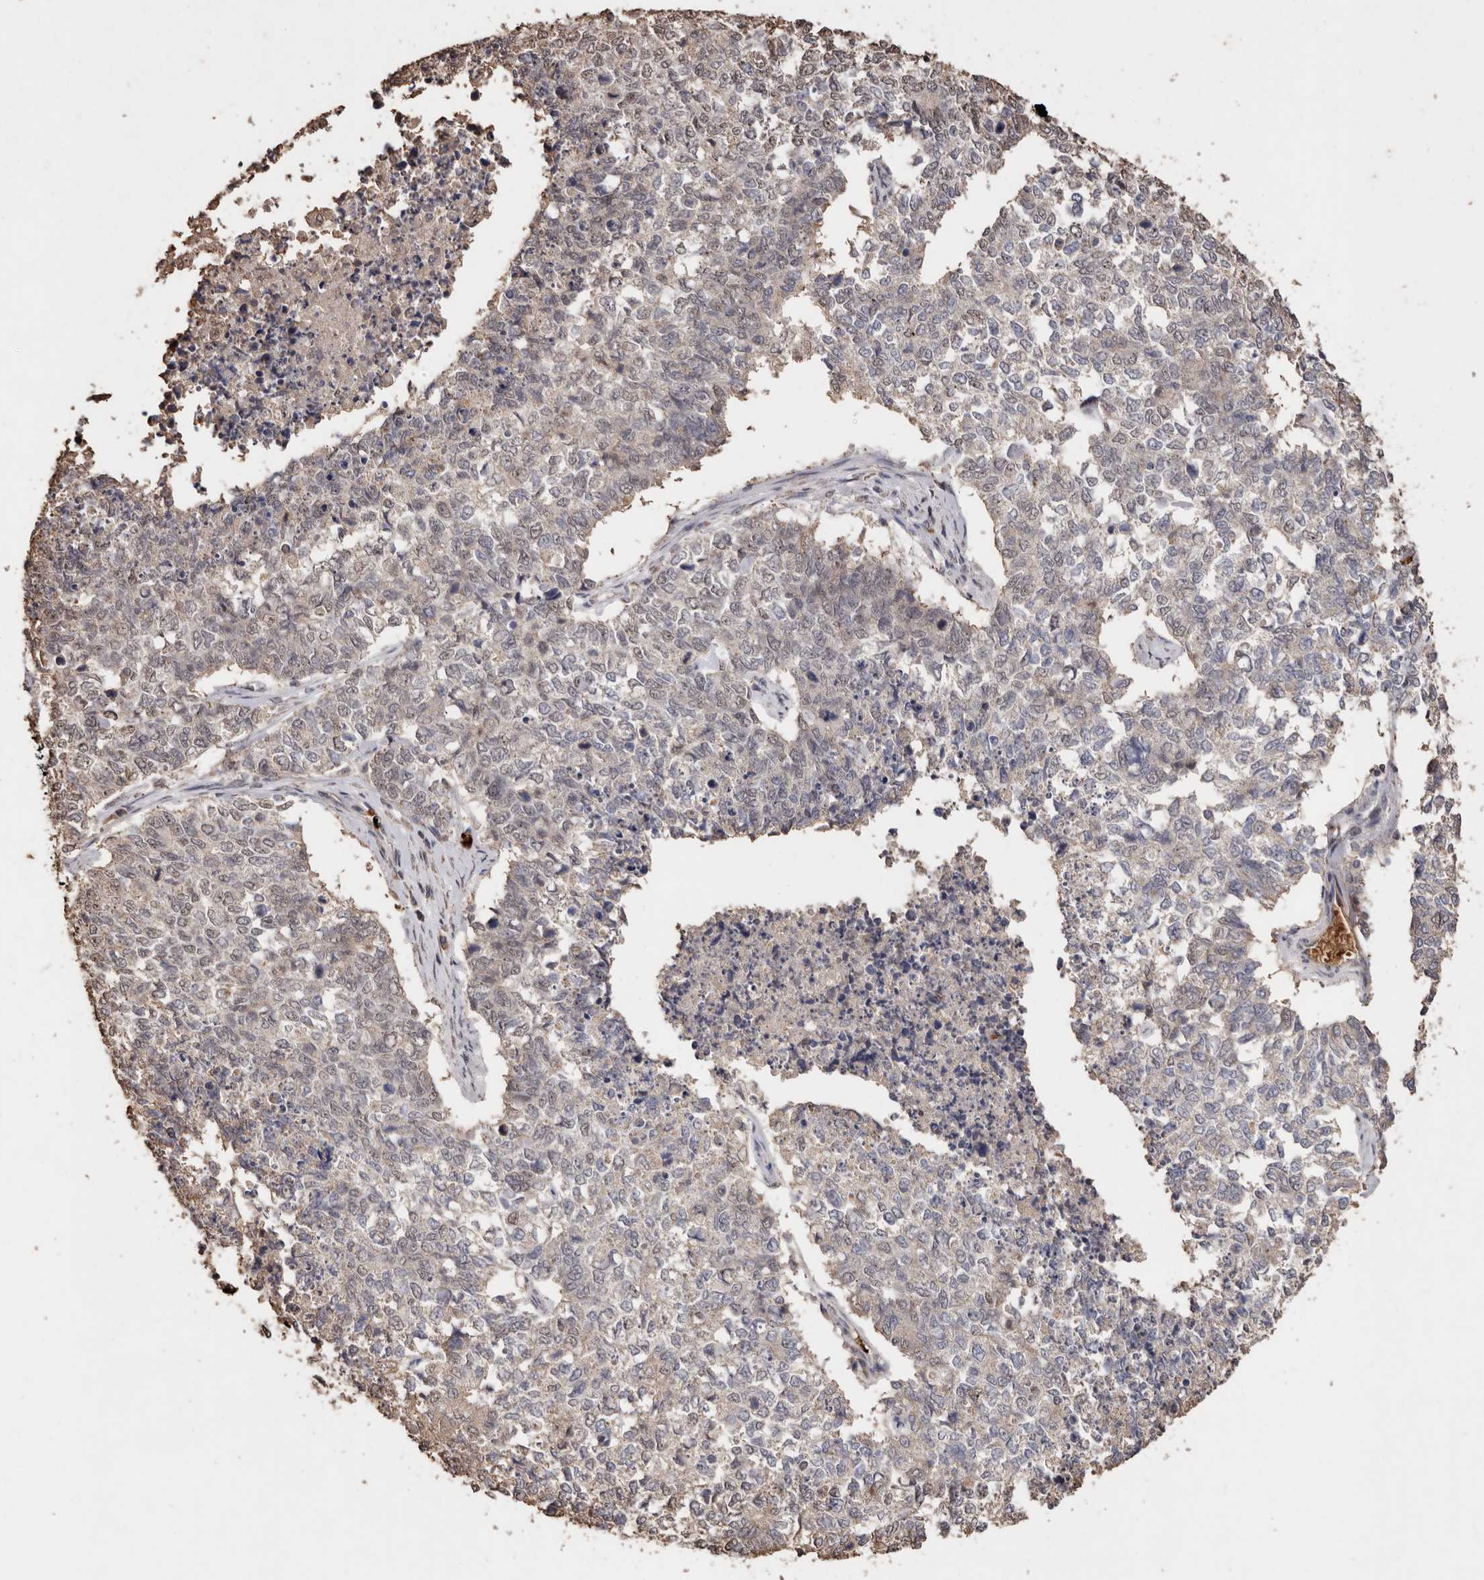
{"staining": {"intensity": "weak", "quantity": "<25%", "location": "nuclear"}, "tissue": "cervical cancer", "cell_type": "Tumor cells", "image_type": "cancer", "snomed": [{"axis": "morphology", "description": "Squamous cell carcinoma, NOS"}, {"axis": "topography", "description": "Cervix"}], "caption": "Human squamous cell carcinoma (cervical) stained for a protein using immunohistochemistry (IHC) displays no staining in tumor cells.", "gene": "GRAMD2A", "patient": {"sex": "female", "age": 63}}